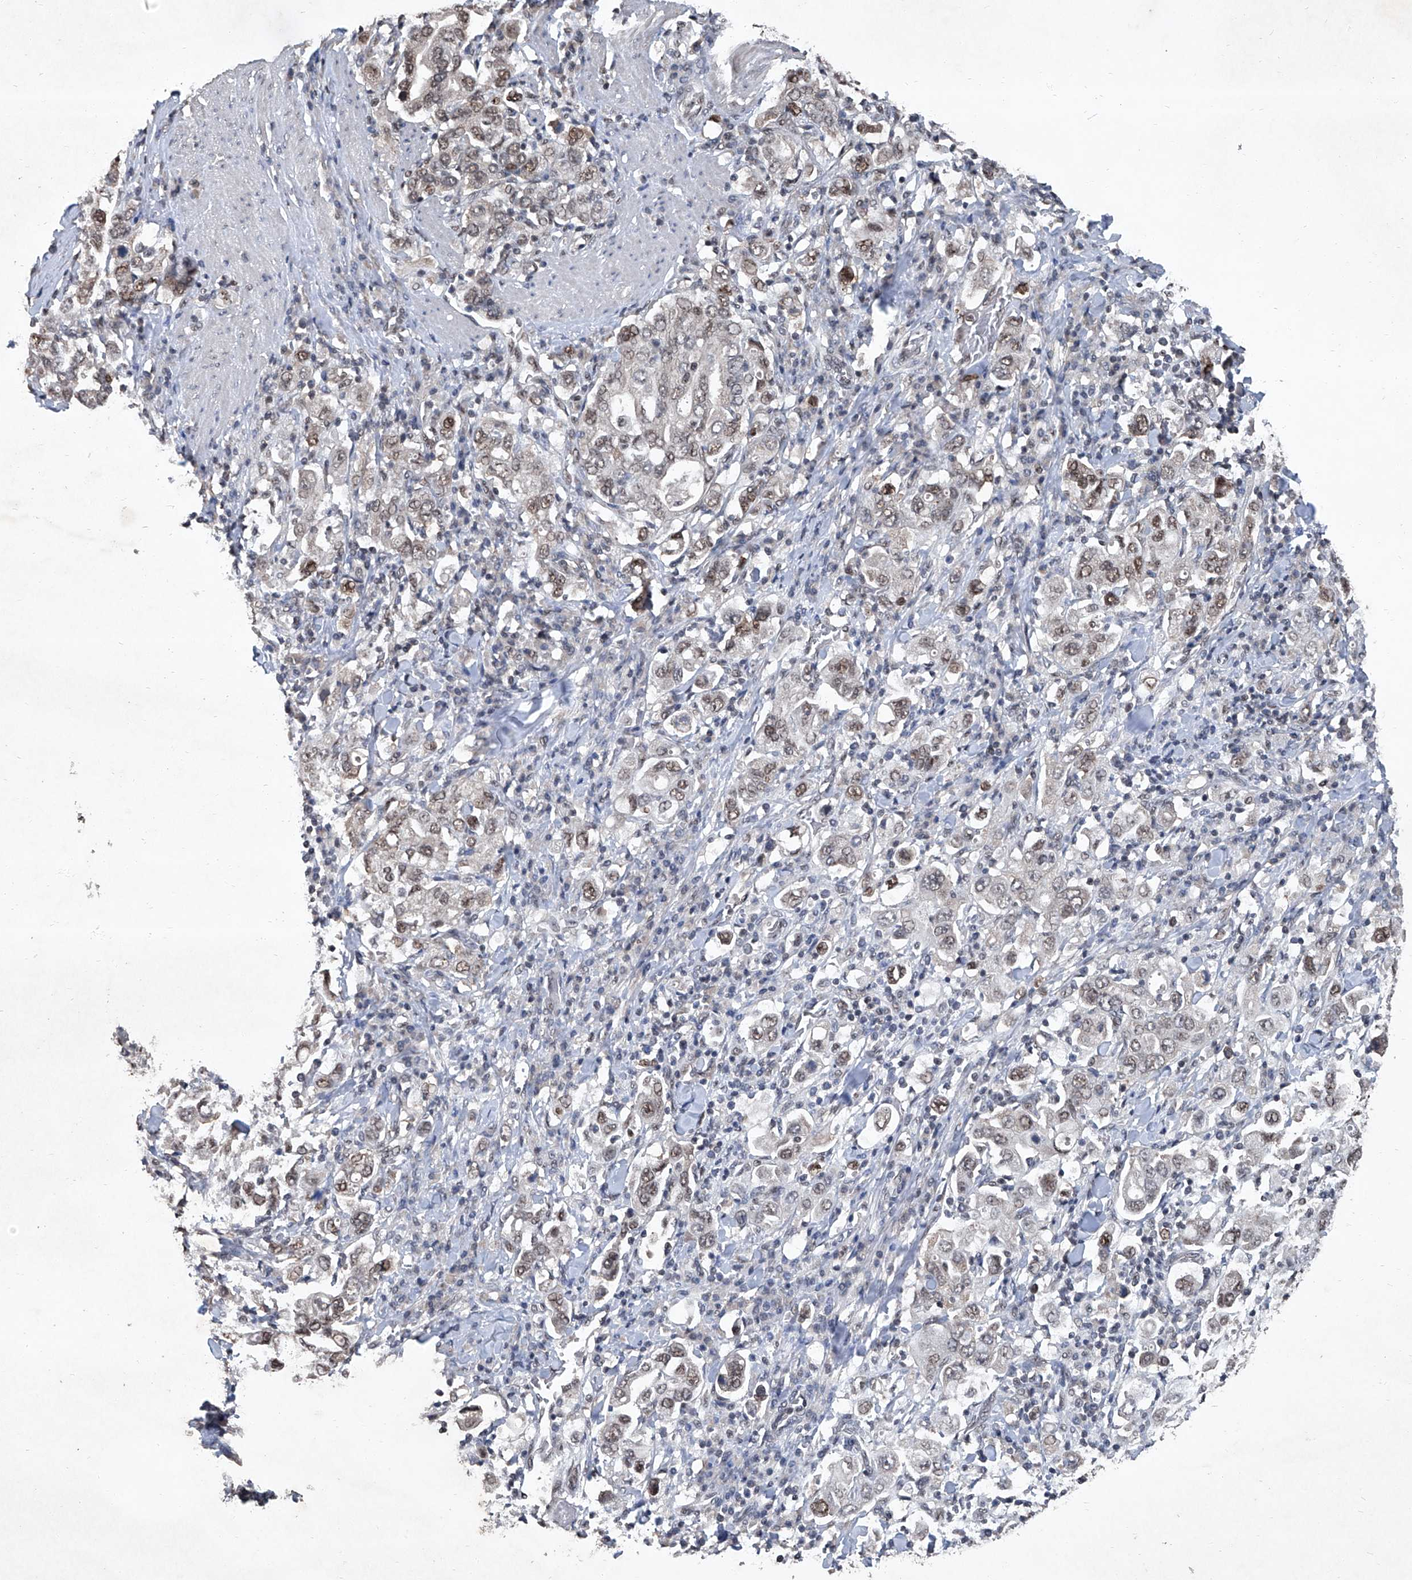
{"staining": {"intensity": "weak", "quantity": ">75%", "location": "nuclear"}, "tissue": "stomach cancer", "cell_type": "Tumor cells", "image_type": "cancer", "snomed": [{"axis": "morphology", "description": "Adenocarcinoma, NOS"}, {"axis": "topography", "description": "Stomach, upper"}], "caption": "DAB (3,3'-diaminobenzidine) immunohistochemical staining of human adenocarcinoma (stomach) demonstrates weak nuclear protein expression in approximately >75% of tumor cells.", "gene": "DDX39B", "patient": {"sex": "male", "age": 62}}